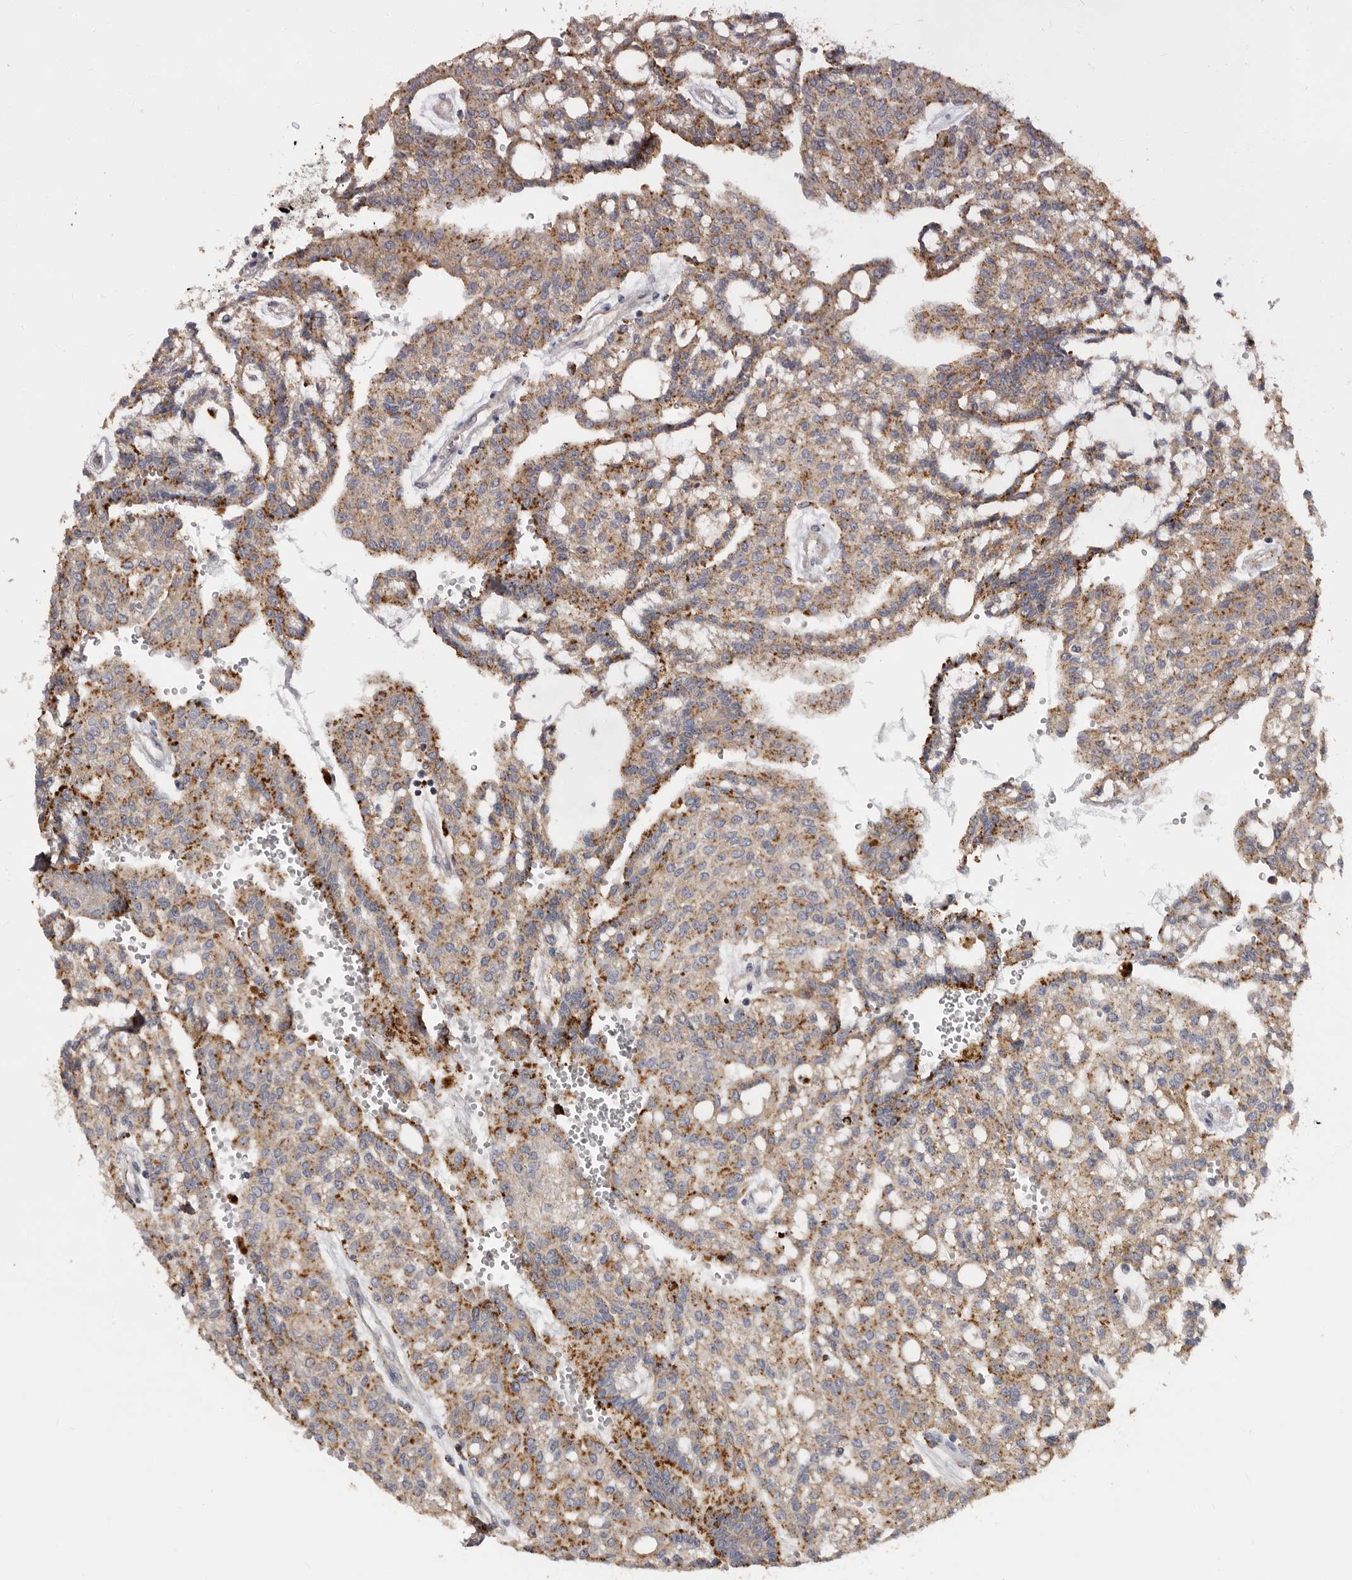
{"staining": {"intensity": "moderate", "quantity": ">75%", "location": "cytoplasmic/membranous"}, "tissue": "renal cancer", "cell_type": "Tumor cells", "image_type": "cancer", "snomed": [{"axis": "morphology", "description": "Adenocarcinoma, NOS"}, {"axis": "topography", "description": "Kidney"}], "caption": "High-power microscopy captured an IHC micrograph of adenocarcinoma (renal), revealing moderate cytoplasmic/membranous staining in about >75% of tumor cells.", "gene": "DAP", "patient": {"sex": "male", "age": 63}}